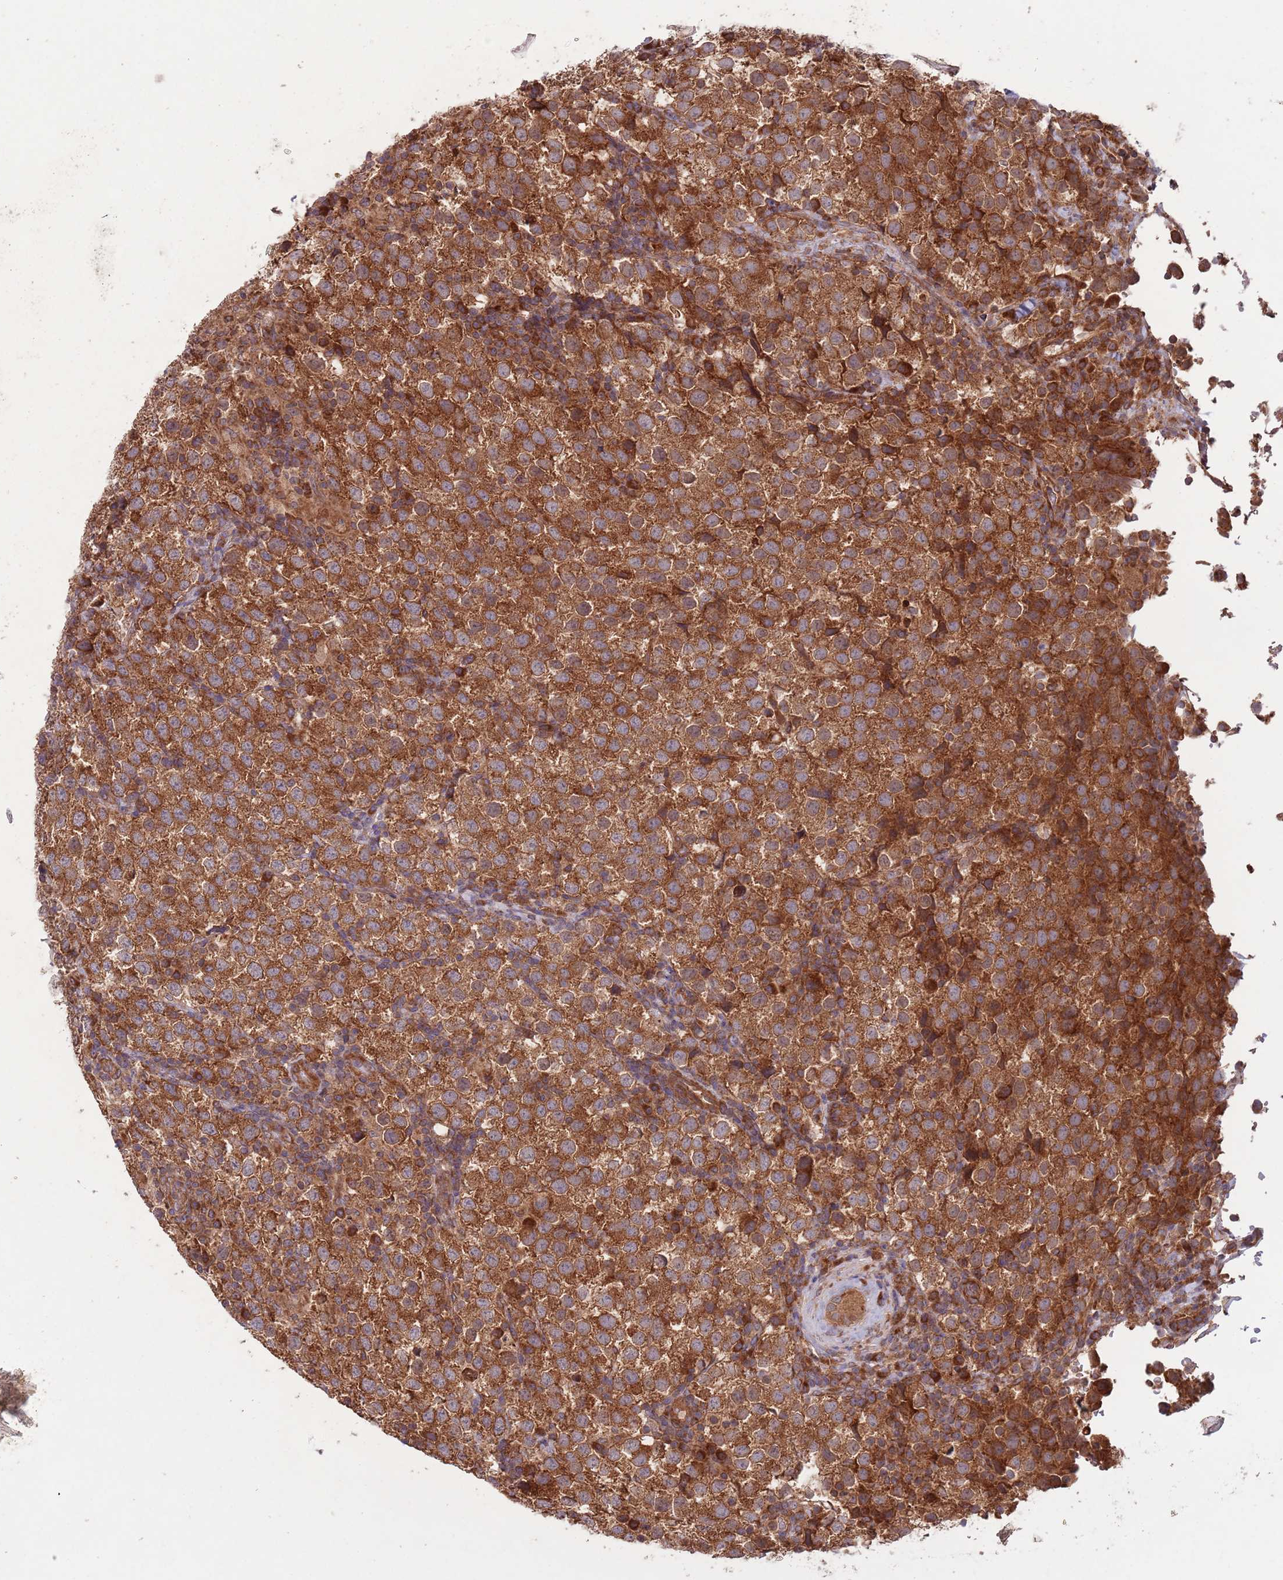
{"staining": {"intensity": "strong", "quantity": ">75%", "location": "cytoplasmic/membranous"}, "tissue": "testis cancer", "cell_type": "Tumor cells", "image_type": "cancer", "snomed": [{"axis": "morphology", "description": "Seminoma, NOS"}, {"axis": "topography", "description": "Testis"}], "caption": "About >75% of tumor cells in human testis cancer (seminoma) display strong cytoplasmic/membranous protein positivity as visualized by brown immunohistochemical staining.", "gene": "MFNG", "patient": {"sex": "male", "age": 34}}